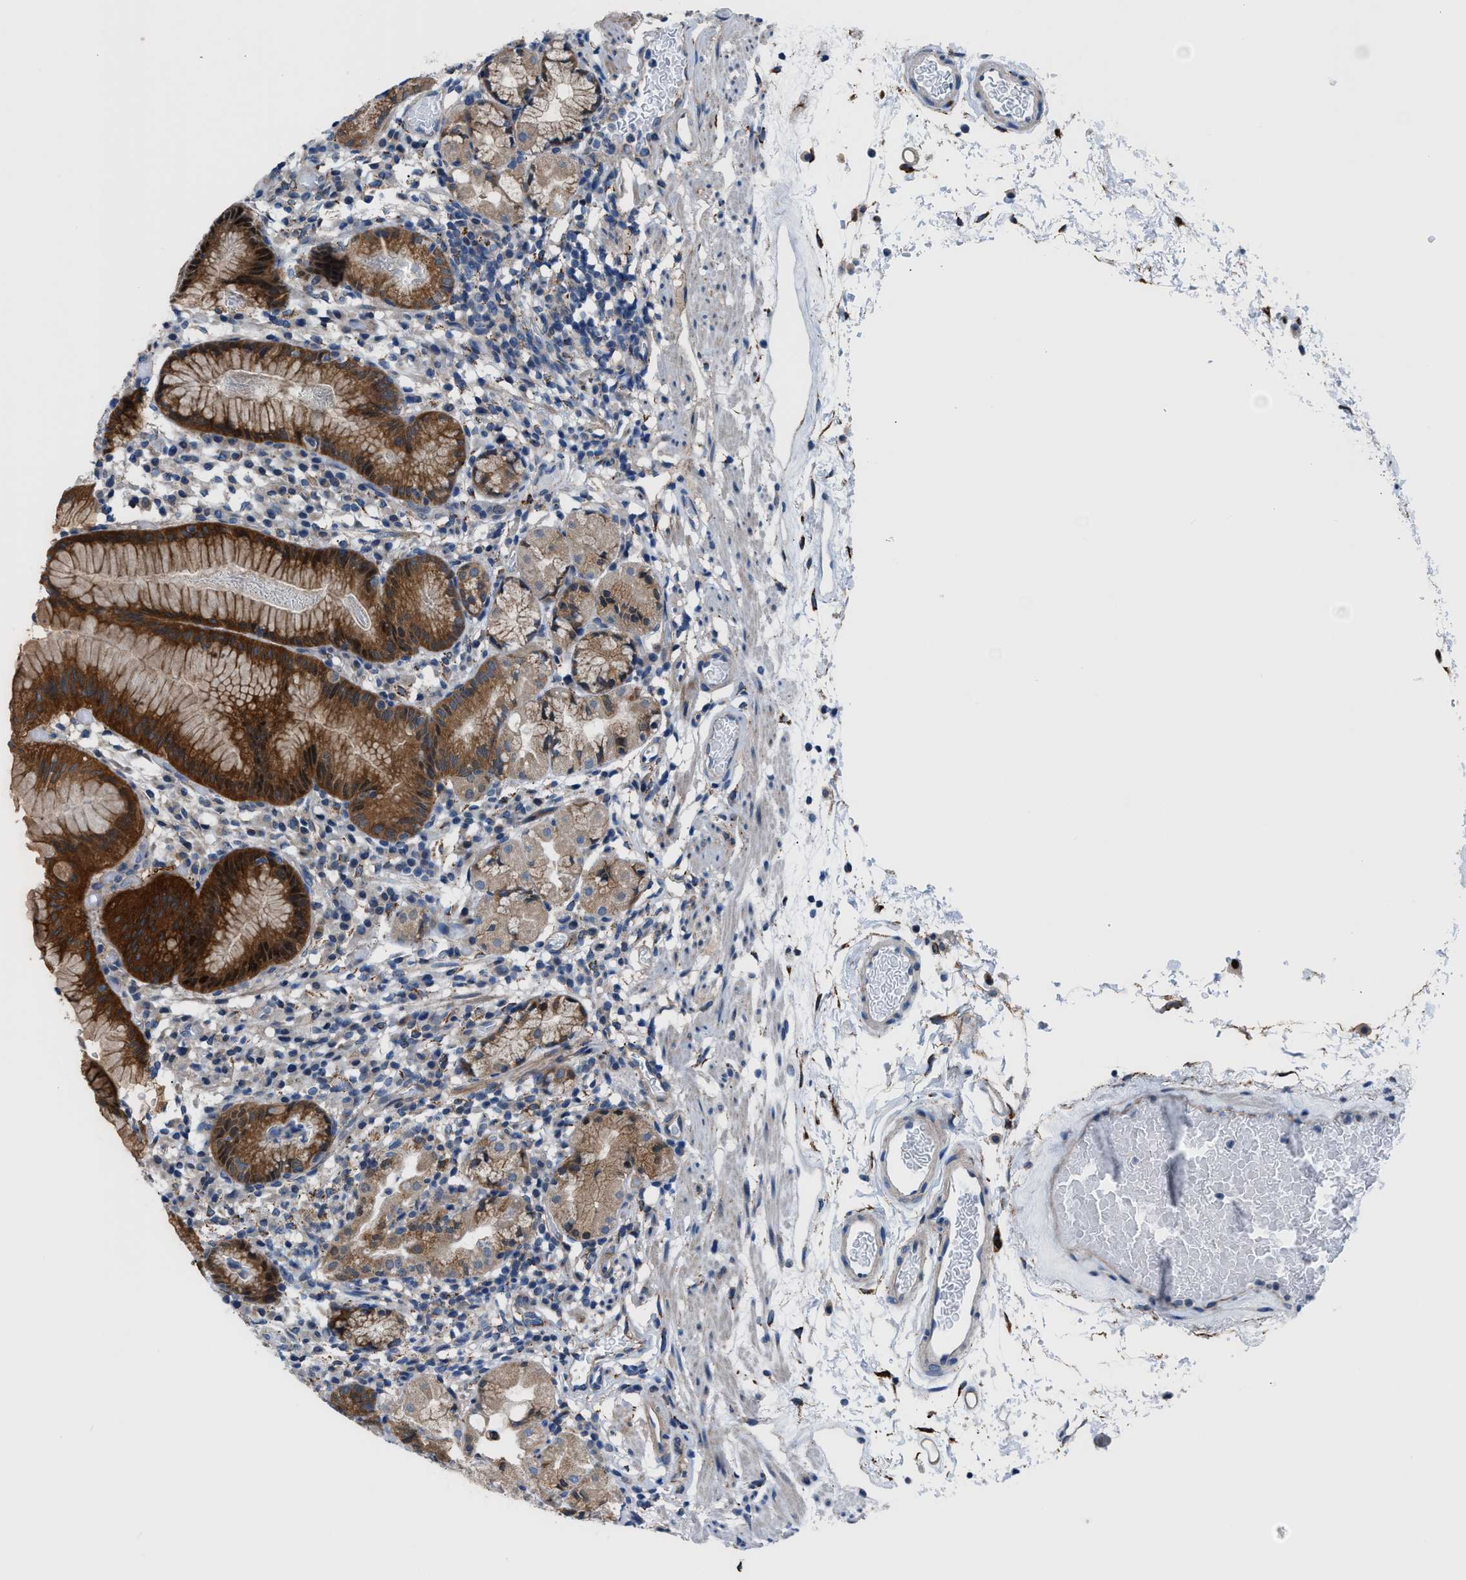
{"staining": {"intensity": "strong", "quantity": "25%-75%", "location": "cytoplasmic/membranous,nuclear"}, "tissue": "stomach", "cell_type": "Glandular cells", "image_type": "normal", "snomed": [{"axis": "morphology", "description": "Normal tissue, NOS"}, {"axis": "topography", "description": "Stomach"}, {"axis": "topography", "description": "Stomach, lower"}], "caption": "Immunohistochemistry (IHC) (DAB (3,3'-diaminobenzidine)) staining of normal stomach displays strong cytoplasmic/membranous,nuclear protein positivity in approximately 25%-75% of glandular cells.", "gene": "TMEM45B", "patient": {"sex": "female", "age": 75}}